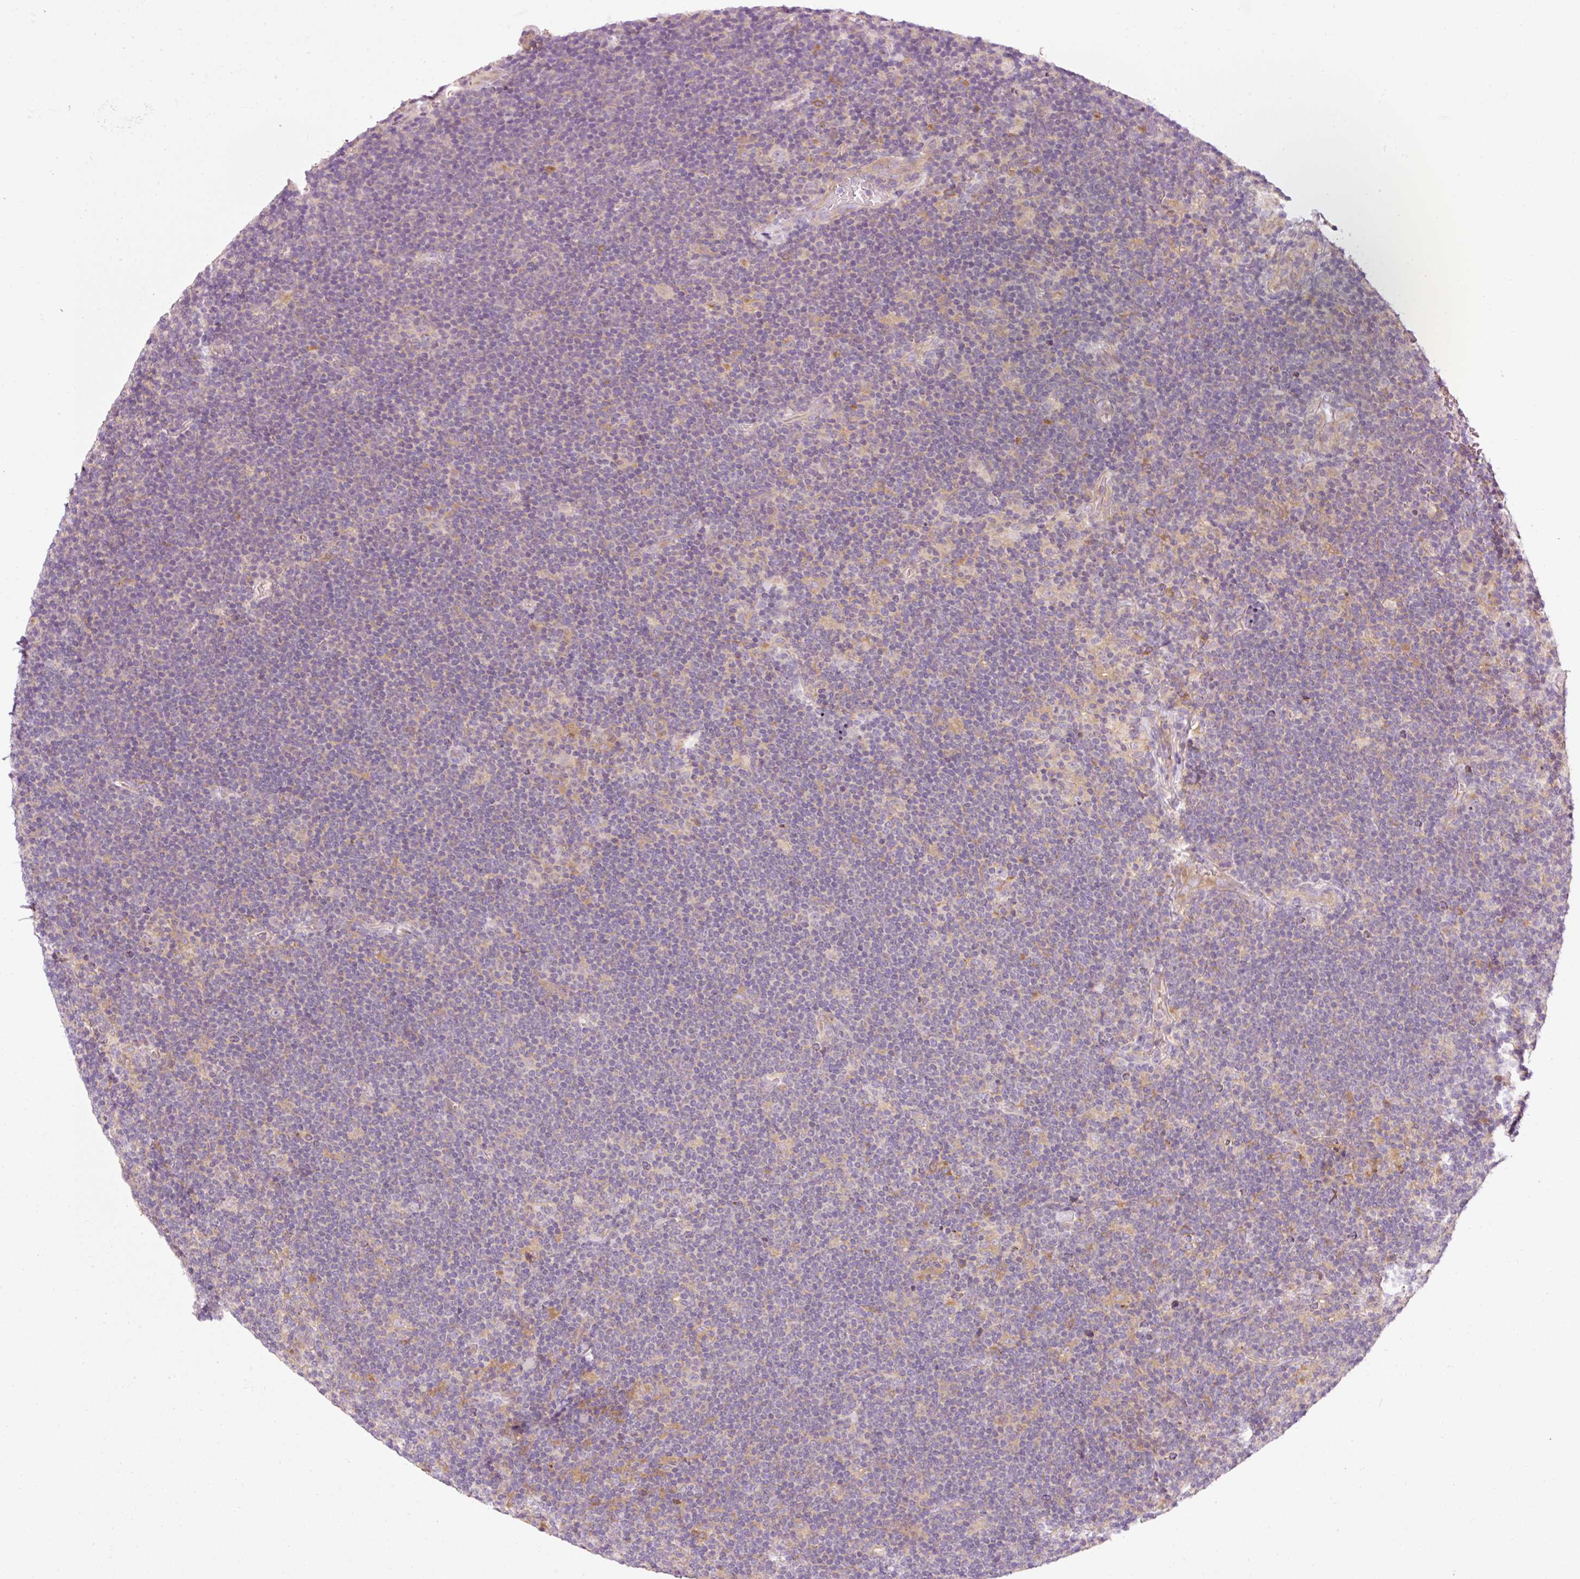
{"staining": {"intensity": "negative", "quantity": "none", "location": "none"}, "tissue": "lymphoma", "cell_type": "Tumor cells", "image_type": "cancer", "snomed": [{"axis": "morphology", "description": "Hodgkin's disease, NOS"}, {"axis": "topography", "description": "Lymph node"}], "caption": "The immunohistochemistry histopathology image has no significant positivity in tumor cells of Hodgkin's disease tissue.", "gene": "NAPA", "patient": {"sex": "female", "age": 57}}